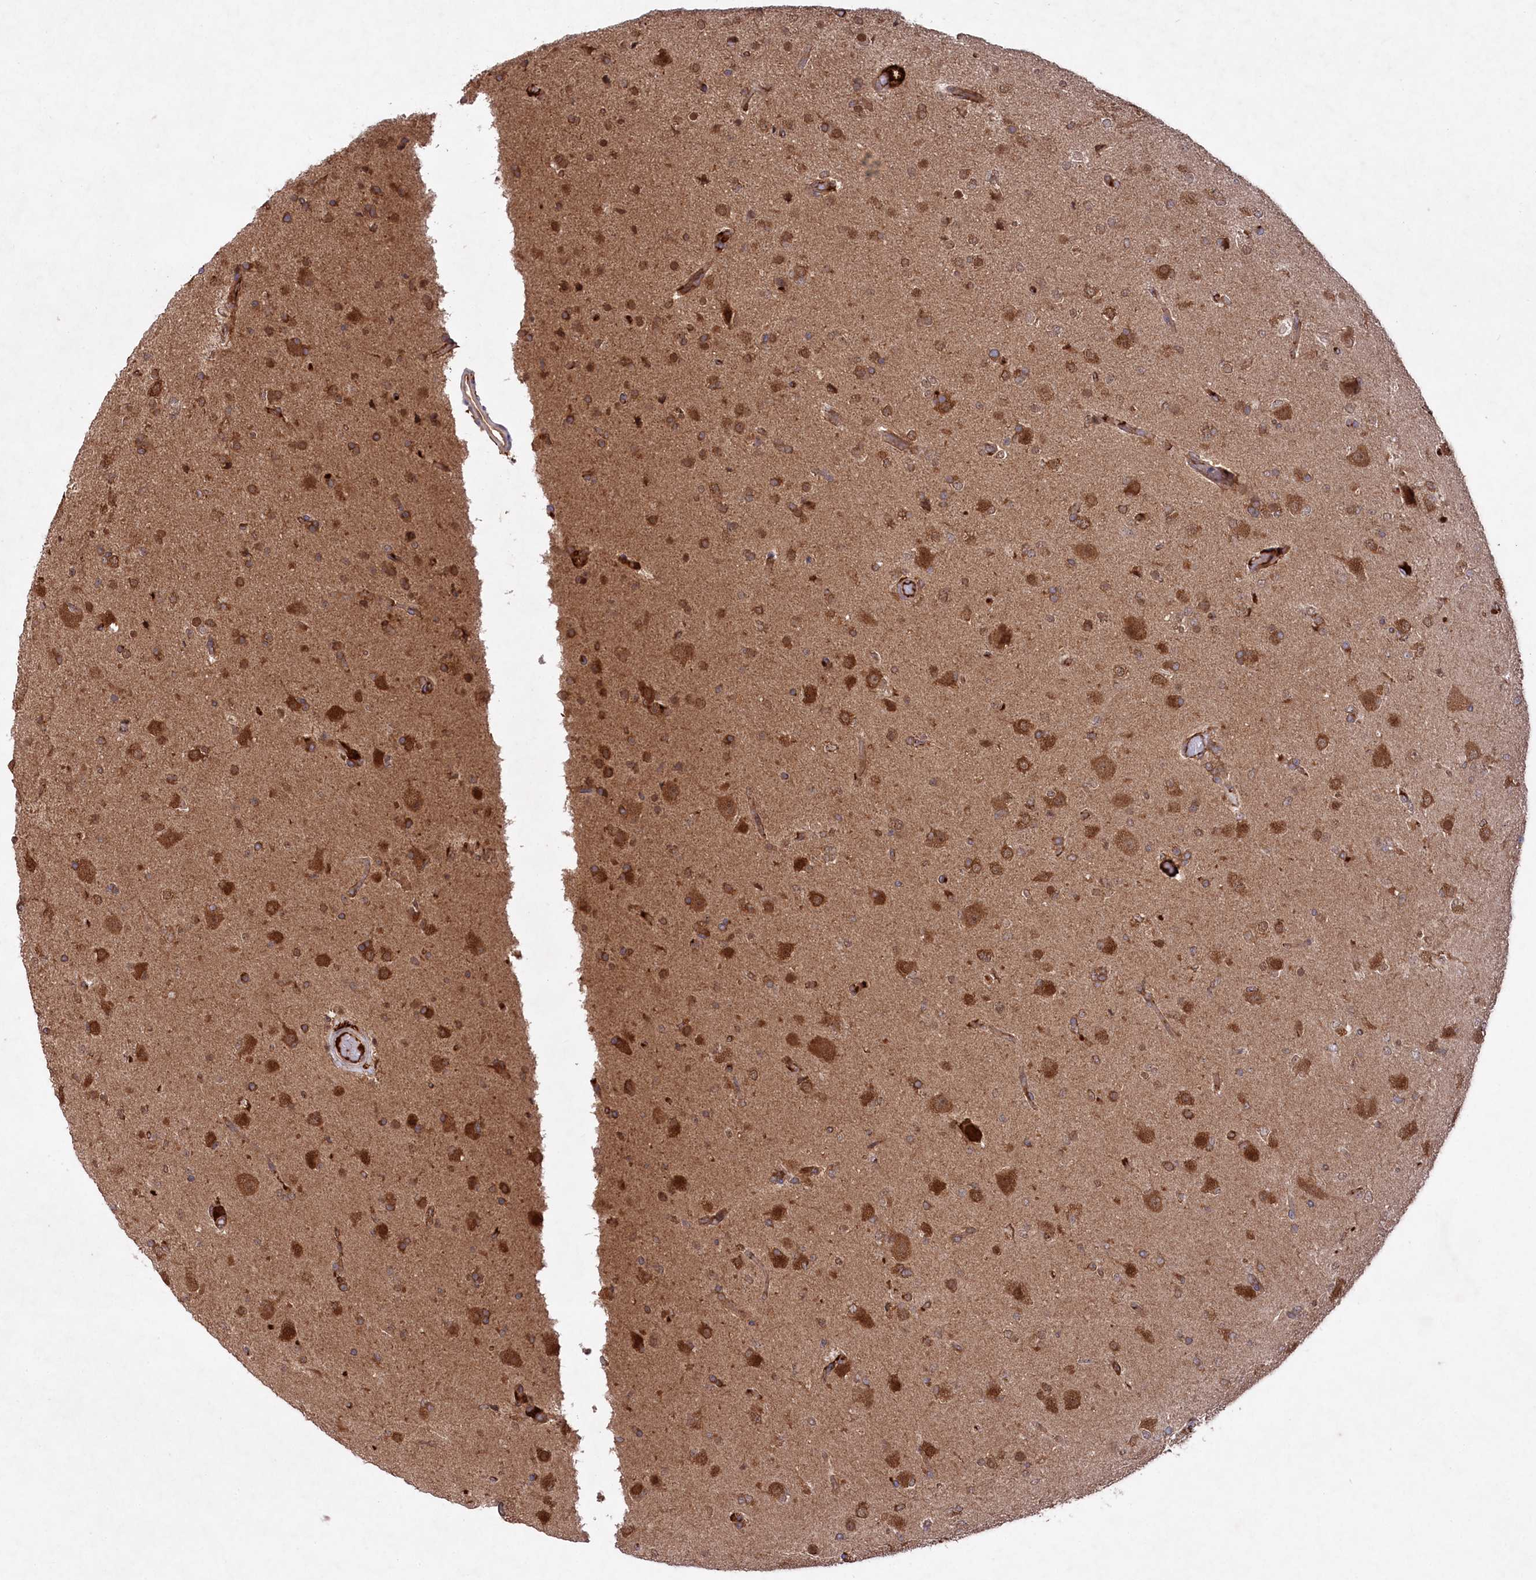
{"staining": {"intensity": "moderate", "quantity": ">75%", "location": "cytoplasmic/membranous,nuclear"}, "tissue": "glioma", "cell_type": "Tumor cells", "image_type": "cancer", "snomed": [{"axis": "morphology", "description": "Glioma, malignant, Low grade"}, {"axis": "topography", "description": "Brain"}], "caption": "IHC of glioma displays medium levels of moderate cytoplasmic/membranous and nuclear positivity in about >75% of tumor cells. (Brightfield microscopy of DAB IHC at high magnification).", "gene": "PPP1R21", "patient": {"sex": "male", "age": 65}}